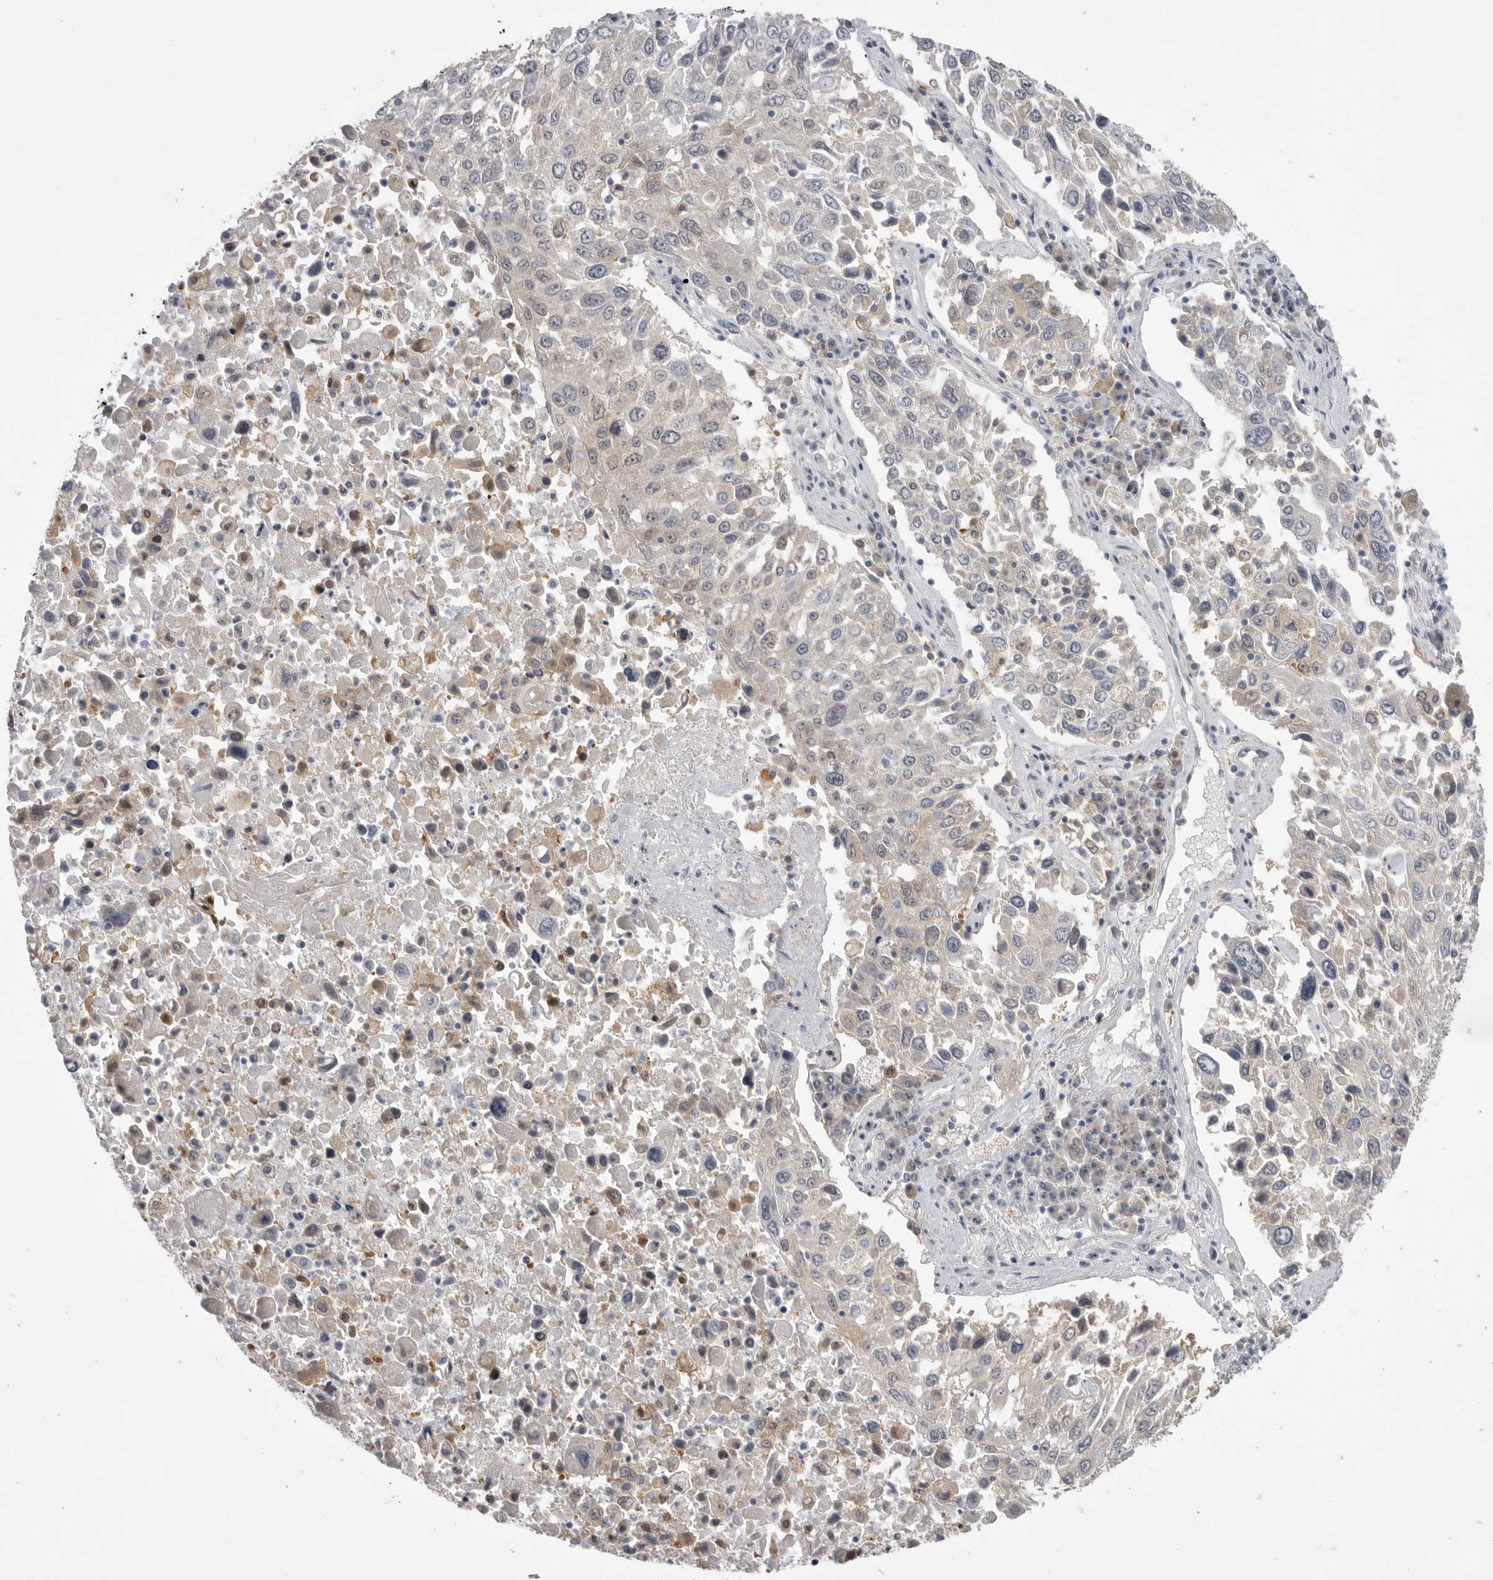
{"staining": {"intensity": "negative", "quantity": "none", "location": "none"}, "tissue": "lung cancer", "cell_type": "Tumor cells", "image_type": "cancer", "snomed": [{"axis": "morphology", "description": "Squamous cell carcinoma, NOS"}, {"axis": "topography", "description": "Lung"}], "caption": "Tumor cells are negative for protein expression in human squamous cell carcinoma (lung).", "gene": "KYAT3", "patient": {"sex": "male", "age": 65}}